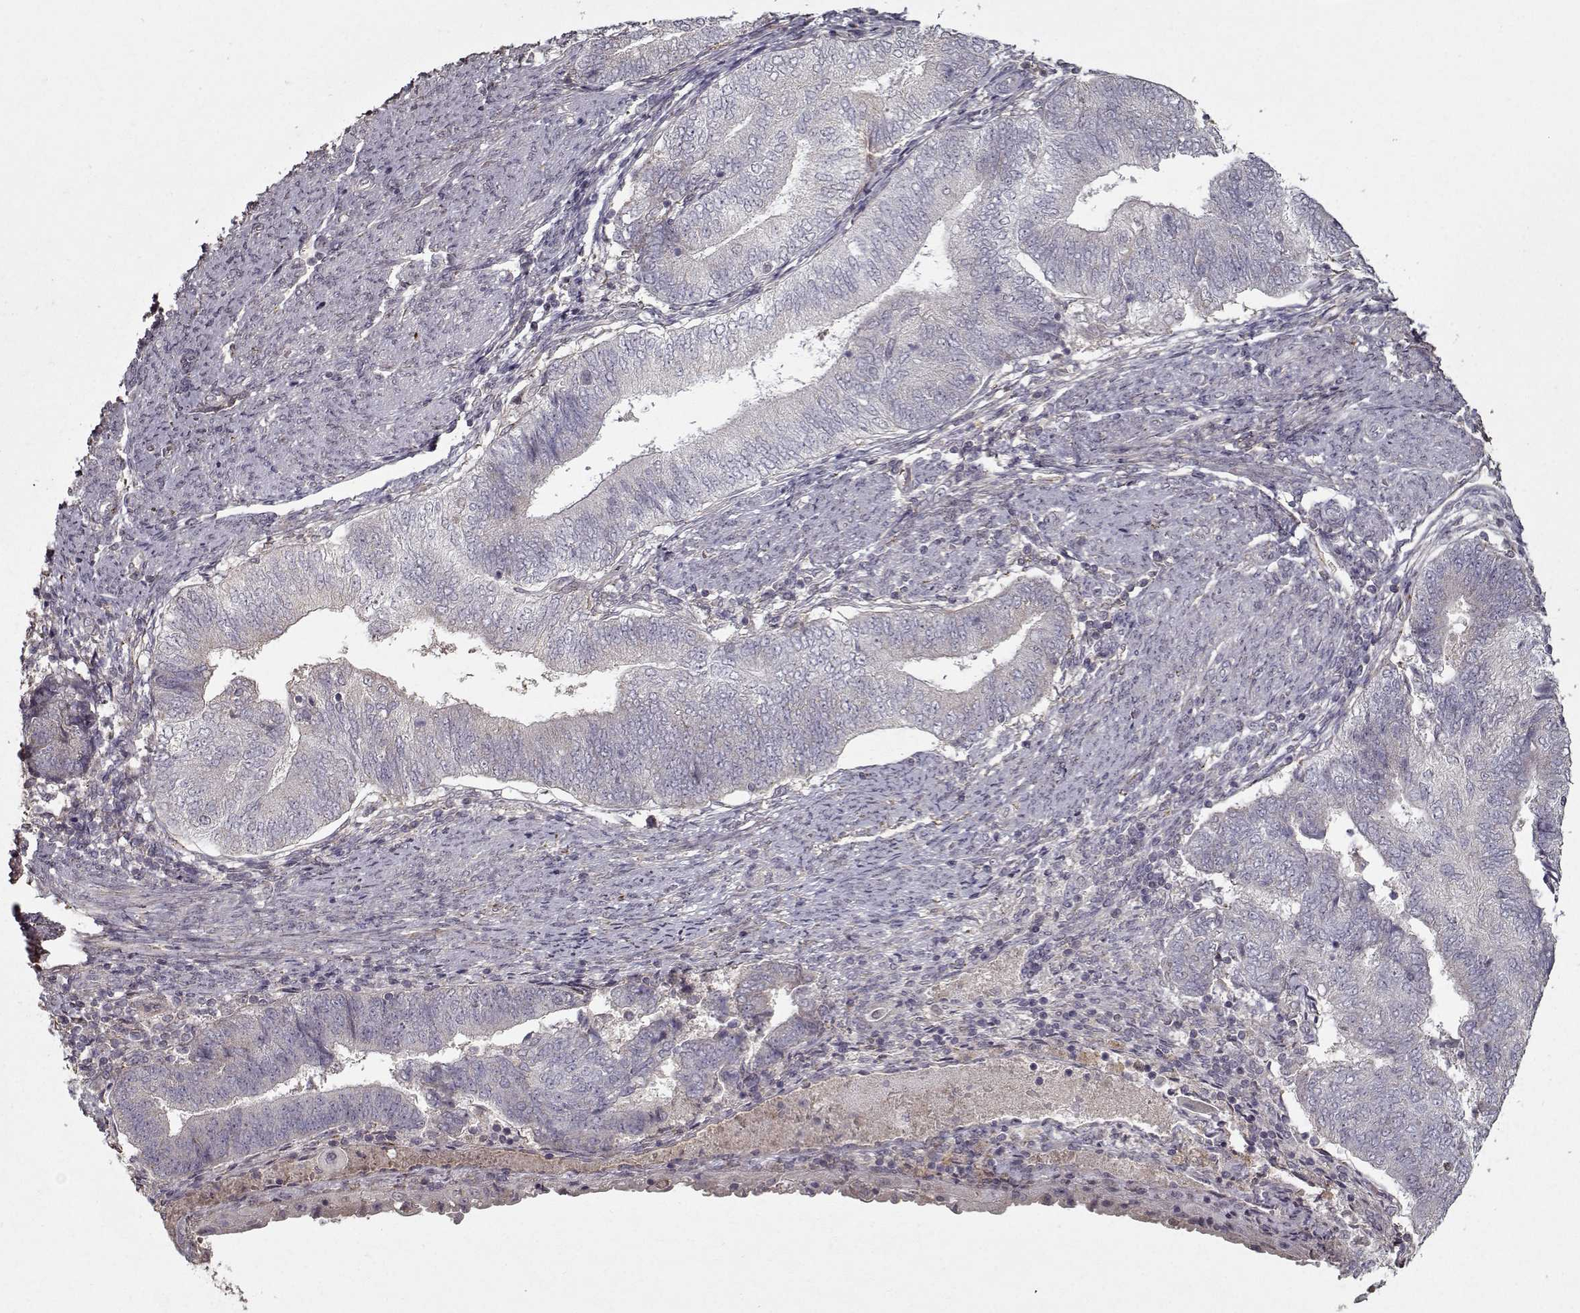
{"staining": {"intensity": "negative", "quantity": "none", "location": "none"}, "tissue": "endometrial cancer", "cell_type": "Tumor cells", "image_type": "cancer", "snomed": [{"axis": "morphology", "description": "Adenocarcinoma, NOS"}, {"axis": "topography", "description": "Endometrium"}], "caption": "Tumor cells are negative for brown protein staining in endometrial cancer (adenocarcinoma).", "gene": "LAMA2", "patient": {"sex": "female", "age": 65}}